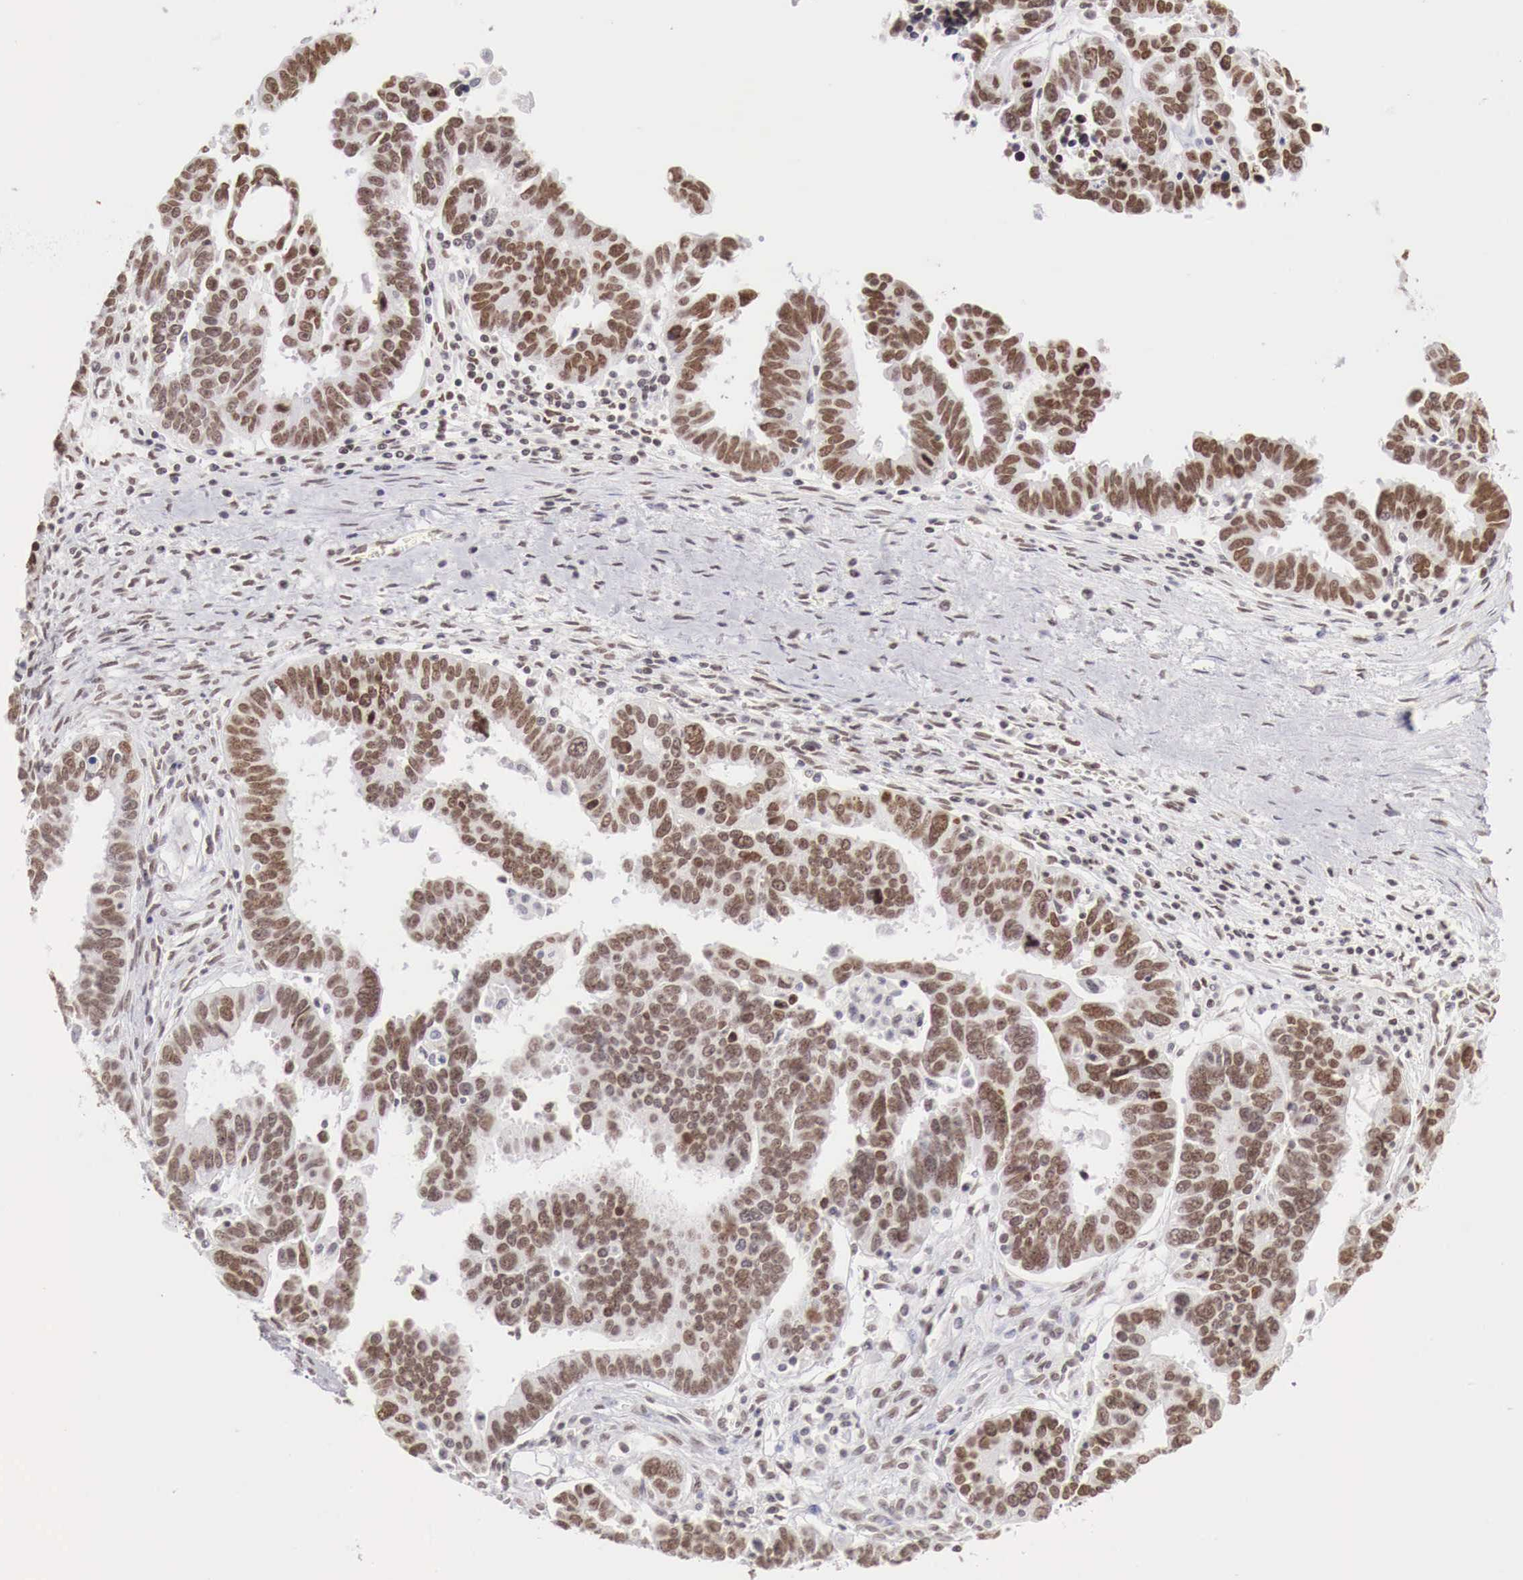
{"staining": {"intensity": "moderate", "quantity": ">75%", "location": "nuclear"}, "tissue": "ovarian cancer", "cell_type": "Tumor cells", "image_type": "cancer", "snomed": [{"axis": "morphology", "description": "Carcinoma, endometroid"}, {"axis": "morphology", "description": "Cystadenocarcinoma, serous, NOS"}, {"axis": "topography", "description": "Ovary"}], "caption": "Protein positivity by immunohistochemistry (IHC) demonstrates moderate nuclear positivity in about >75% of tumor cells in ovarian serous cystadenocarcinoma. Nuclei are stained in blue.", "gene": "PHF14", "patient": {"sex": "female", "age": 45}}